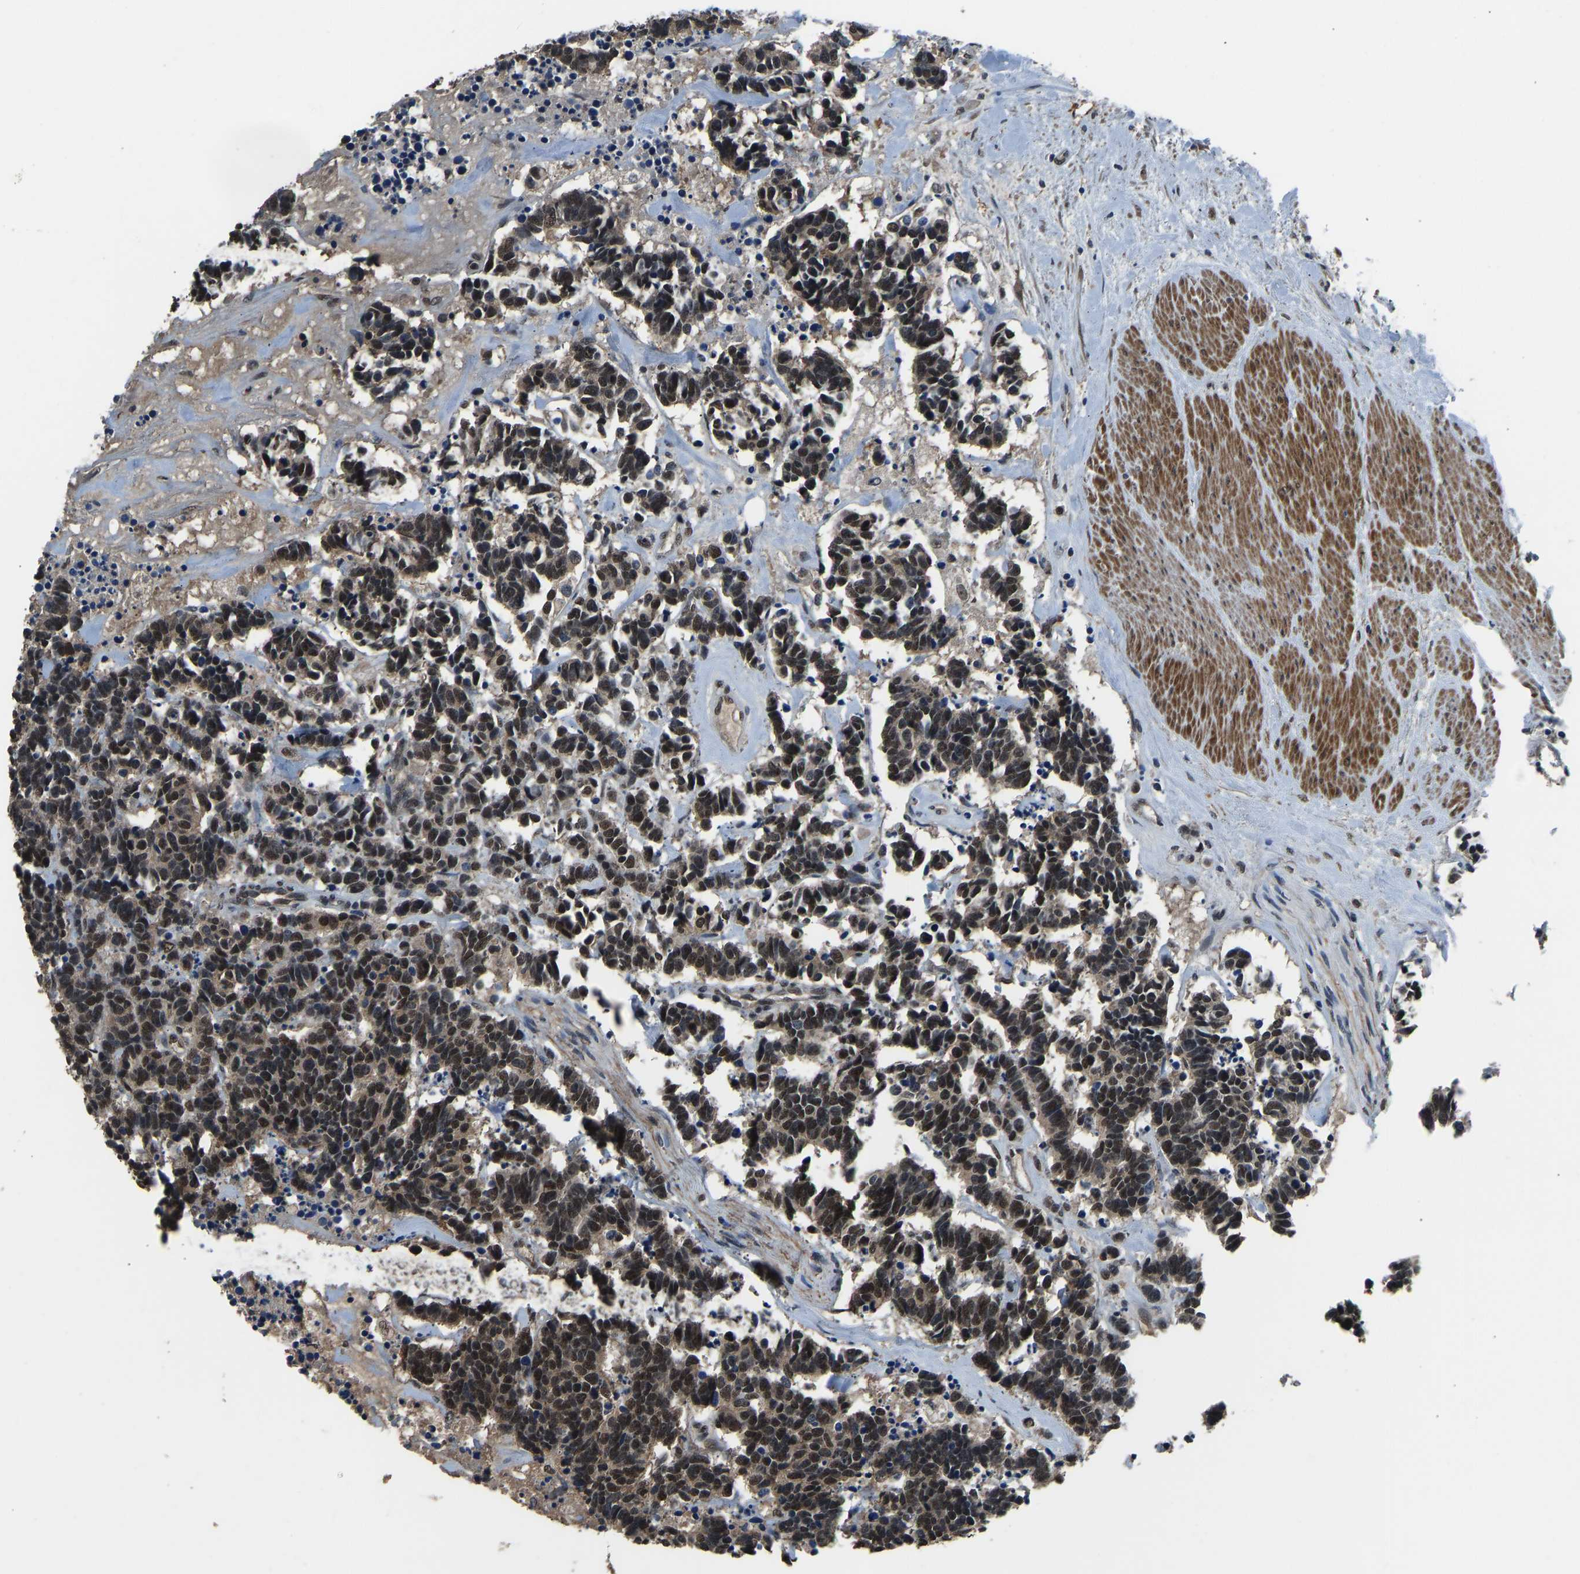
{"staining": {"intensity": "strong", "quantity": ">75%", "location": "nuclear"}, "tissue": "carcinoid", "cell_type": "Tumor cells", "image_type": "cancer", "snomed": [{"axis": "morphology", "description": "Carcinoma, NOS"}, {"axis": "morphology", "description": "Carcinoid, malignant, NOS"}, {"axis": "topography", "description": "Urinary bladder"}], "caption": "Immunohistochemical staining of human carcinoma displays high levels of strong nuclear protein expression in about >75% of tumor cells.", "gene": "TOX4", "patient": {"sex": "male", "age": 57}}